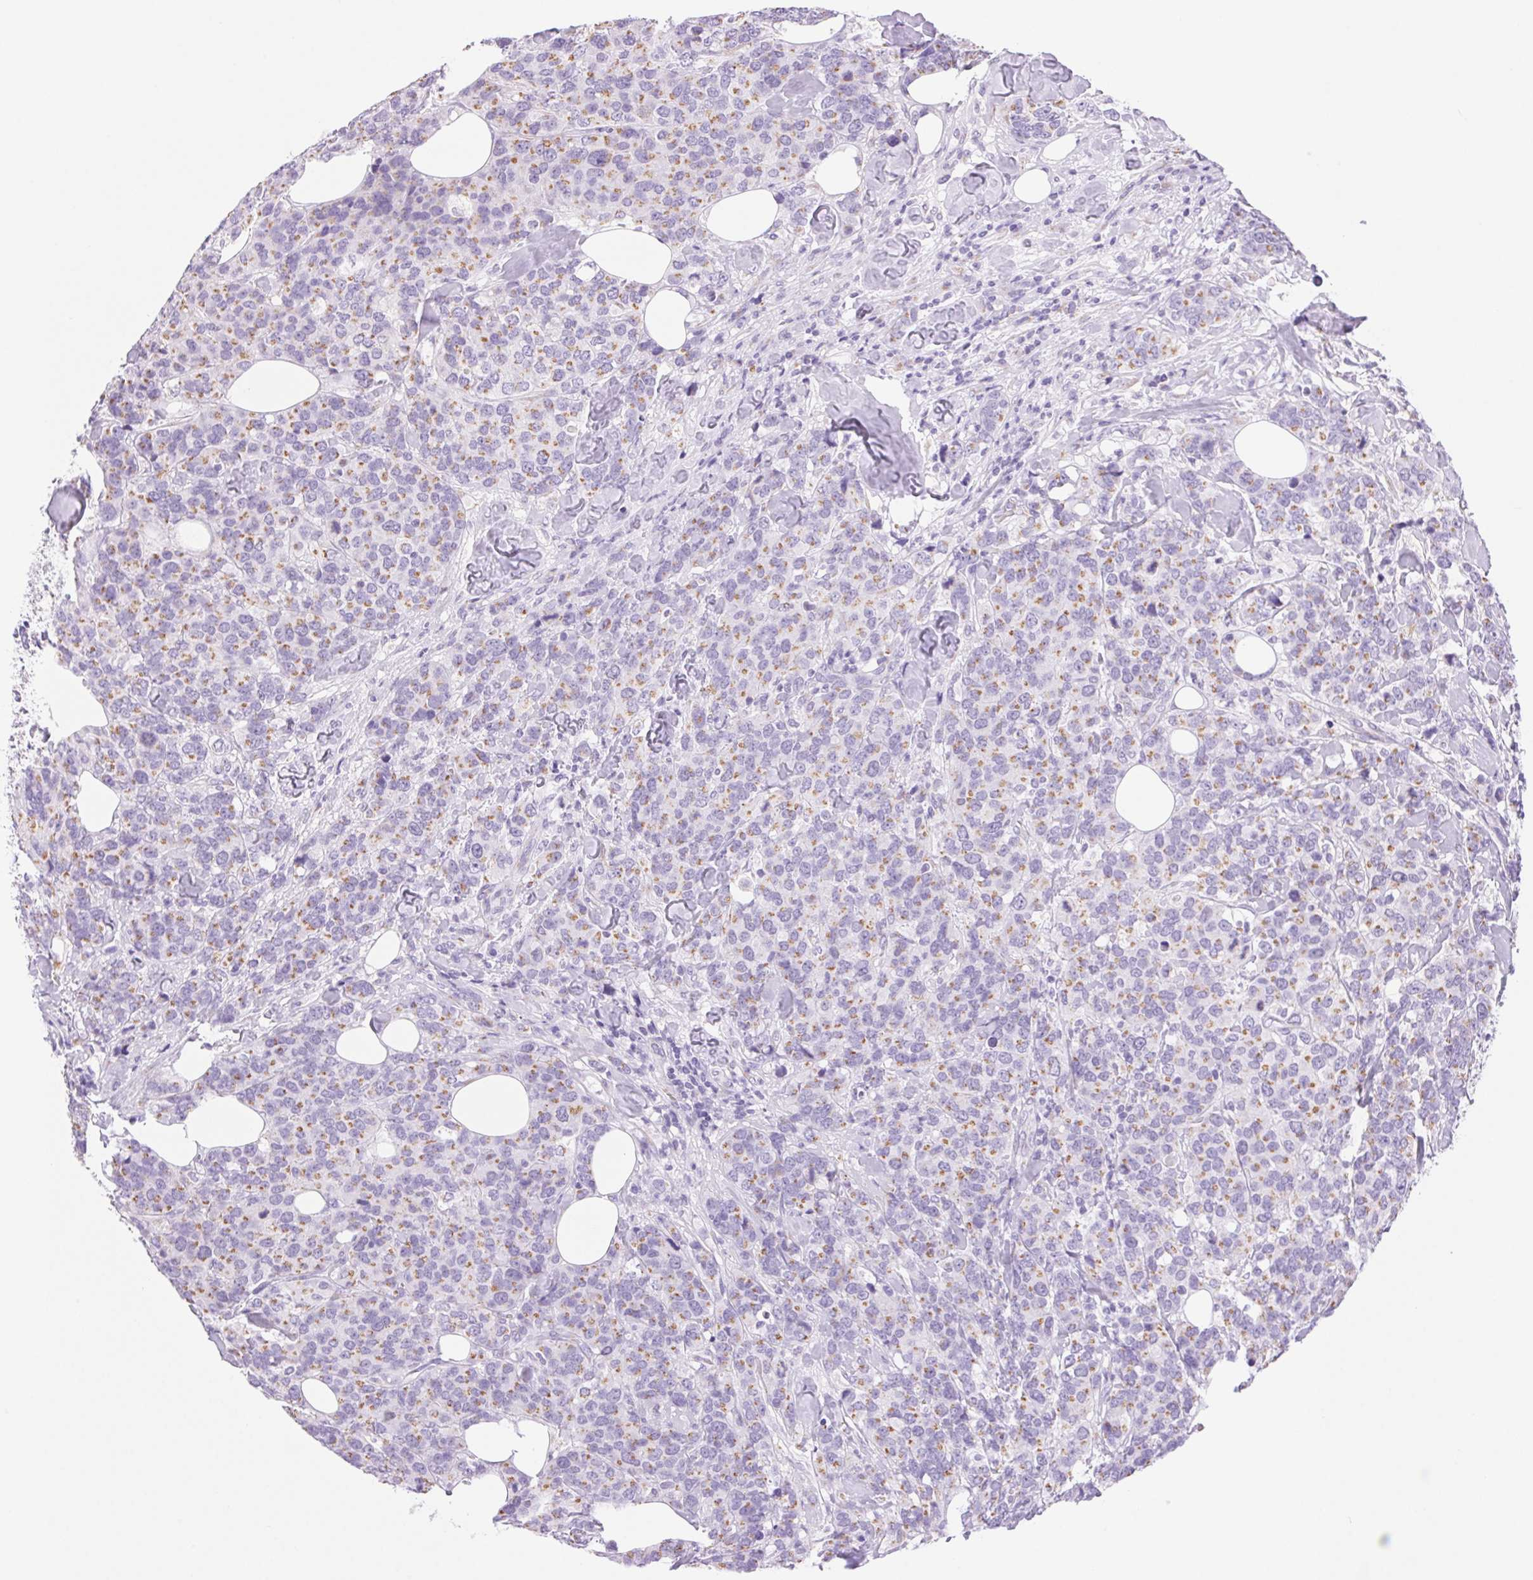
{"staining": {"intensity": "moderate", "quantity": "25%-75%", "location": "cytoplasmic/membranous"}, "tissue": "breast cancer", "cell_type": "Tumor cells", "image_type": "cancer", "snomed": [{"axis": "morphology", "description": "Lobular carcinoma"}, {"axis": "topography", "description": "Breast"}], "caption": "Lobular carcinoma (breast) stained with a brown dye exhibits moderate cytoplasmic/membranous positive staining in about 25%-75% of tumor cells.", "gene": "SERPINB3", "patient": {"sex": "female", "age": 59}}